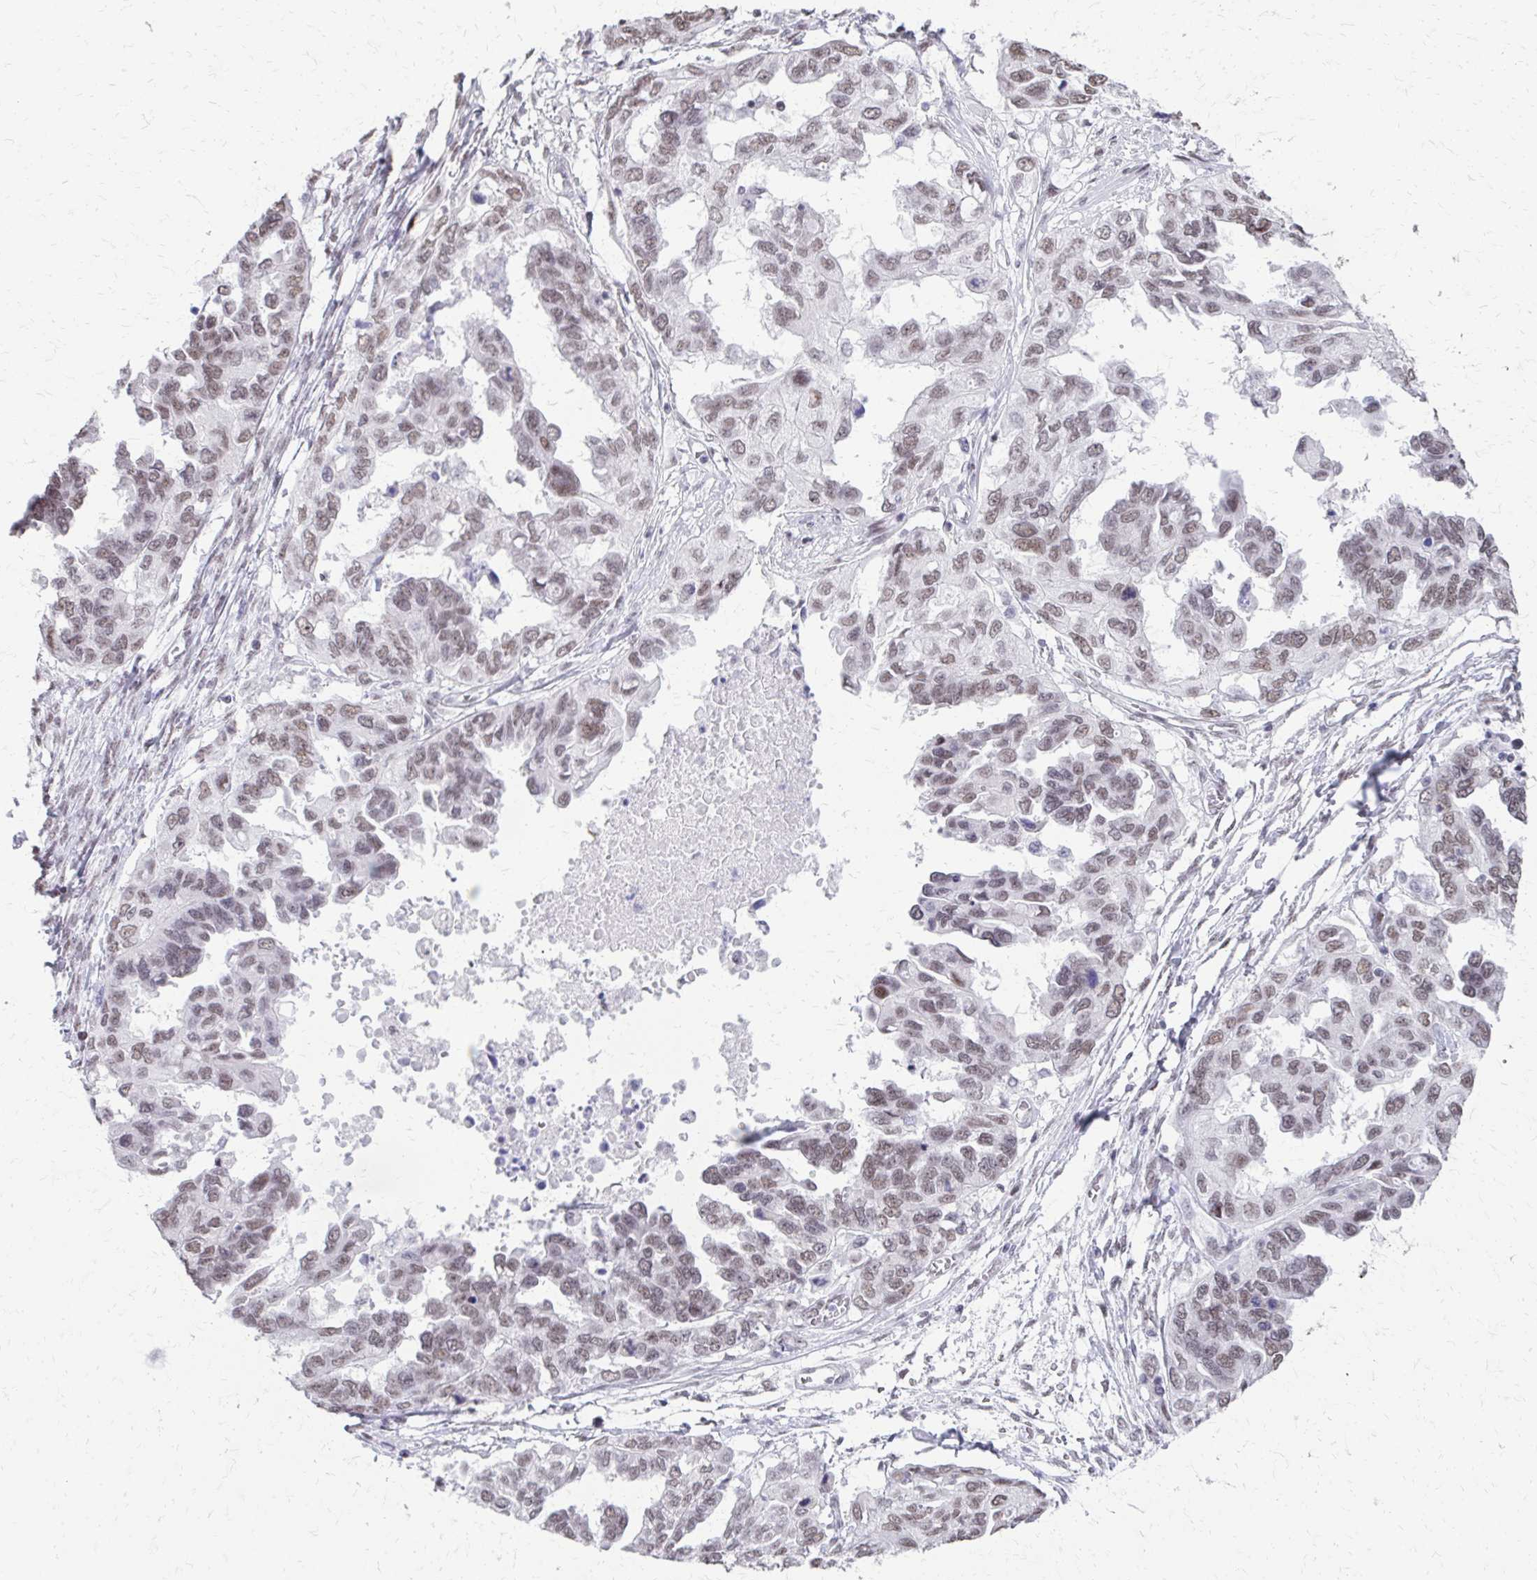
{"staining": {"intensity": "weak", "quantity": ">75%", "location": "nuclear"}, "tissue": "ovarian cancer", "cell_type": "Tumor cells", "image_type": "cancer", "snomed": [{"axis": "morphology", "description": "Cystadenocarcinoma, serous, NOS"}, {"axis": "topography", "description": "Ovary"}], "caption": "Immunohistochemistry (DAB (3,3'-diaminobenzidine)) staining of ovarian serous cystadenocarcinoma reveals weak nuclear protein positivity in about >75% of tumor cells.", "gene": "SS18", "patient": {"sex": "female", "age": 53}}